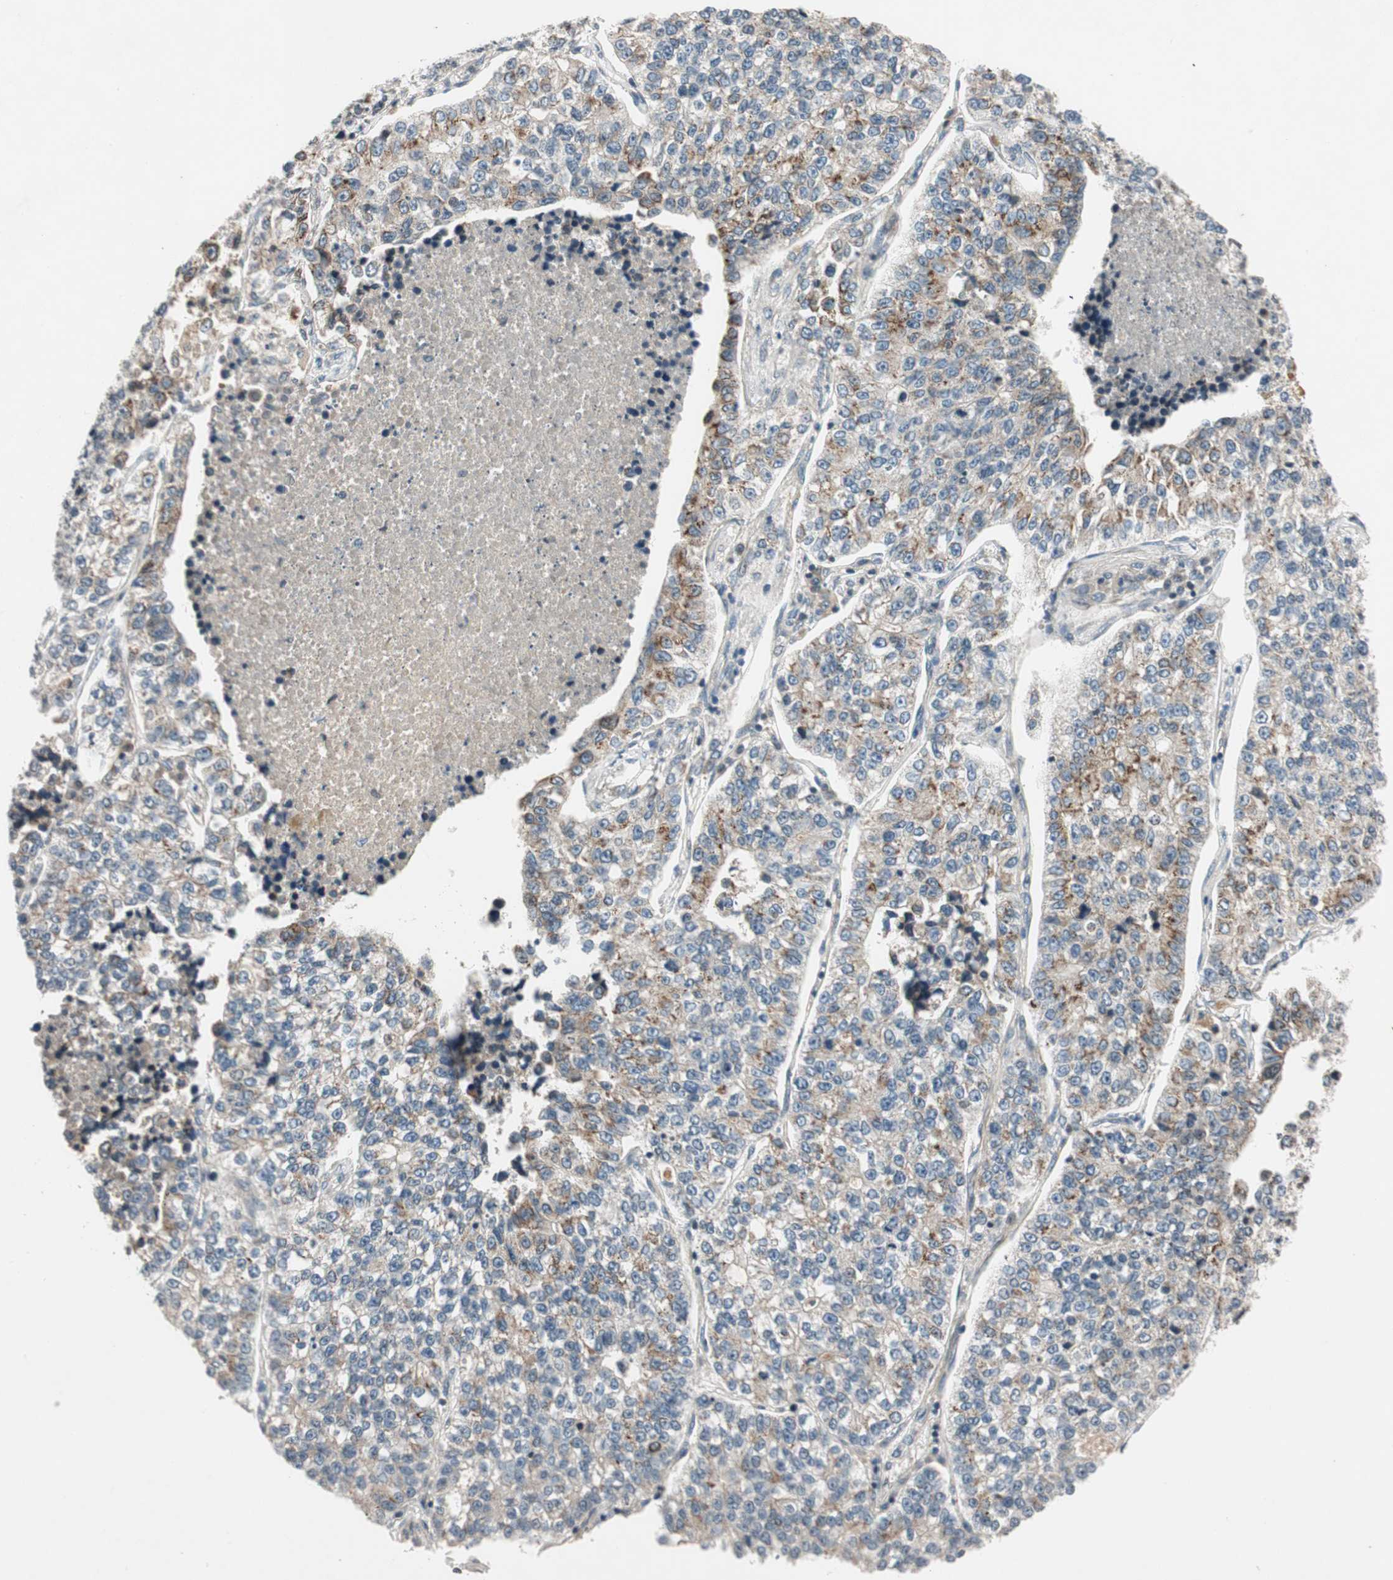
{"staining": {"intensity": "moderate", "quantity": "25%-75%", "location": "cytoplasmic/membranous"}, "tissue": "lung cancer", "cell_type": "Tumor cells", "image_type": "cancer", "snomed": [{"axis": "morphology", "description": "Adenocarcinoma, NOS"}, {"axis": "topography", "description": "Lung"}], "caption": "Adenocarcinoma (lung) stained for a protein shows moderate cytoplasmic/membranous positivity in tumor cells. The staining was performed using DAB (3,3'-diaminobenzidine), with brown indicating positive protein expression. Nuclei are stained blue with hematoxylin.", "gene": "GCLM", "patient": {"sex": "male", "age": 49}}